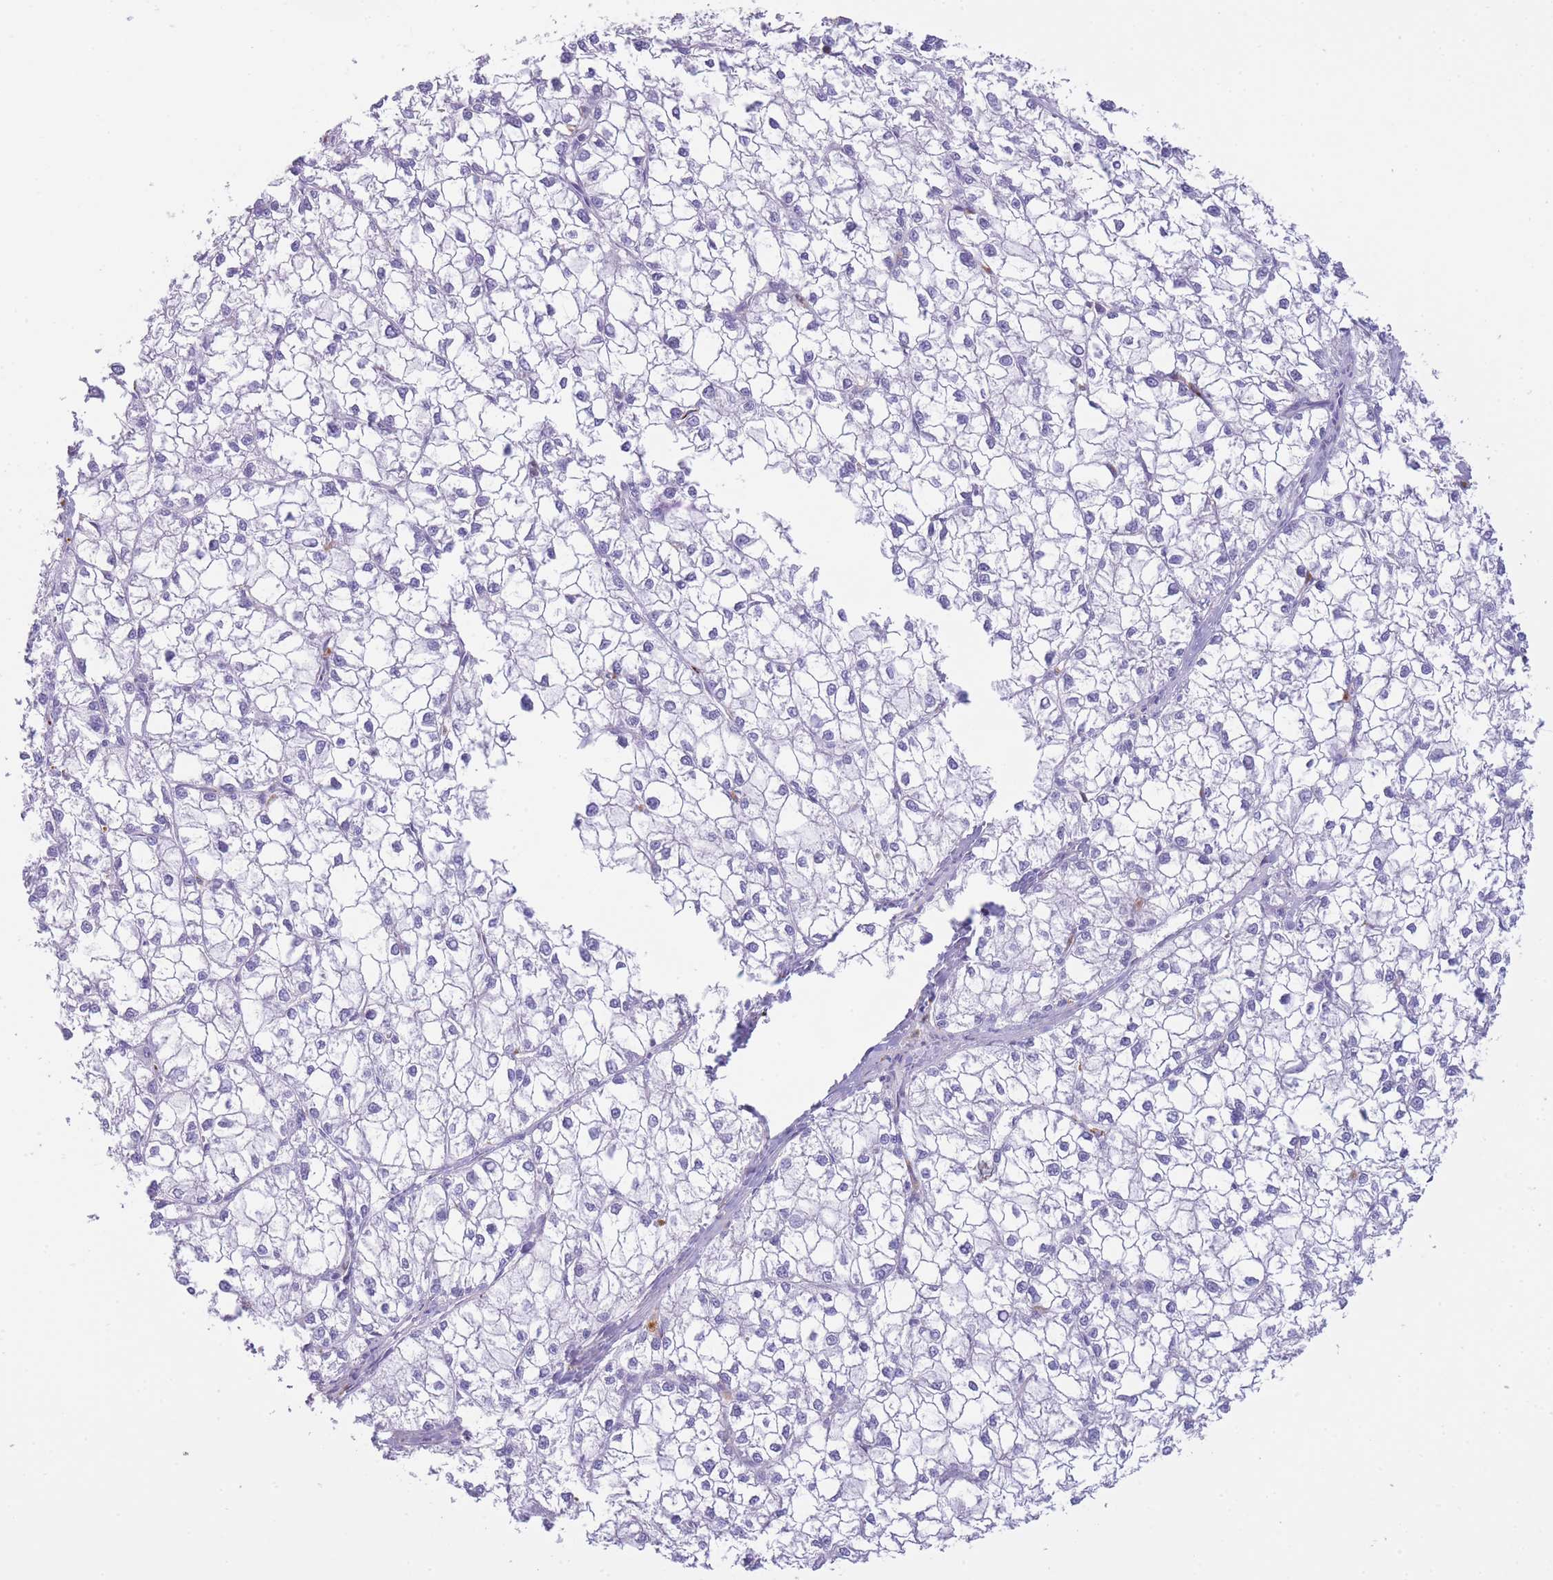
{"staining": {"intensity": "negative", "quantity": "none", "location": "none"}, "tissue": "liver cancer", "cell_type": "Tumor cells", "image_type": "cancer", "snomed": [{"axis": "morphology", "description": "Carcinoma, Hepatocellular, NOS"}, {"axis": "topography", "description": "Liver"}], "caption": "Tumor cells show no significant positivity in liver hepatocellular carcinoma. (DAB immunohistochemistry (IHC) with hematoxylin counter stain).", "gene": "PLBD1", "patient": {"sex": "female", "age": 43}}